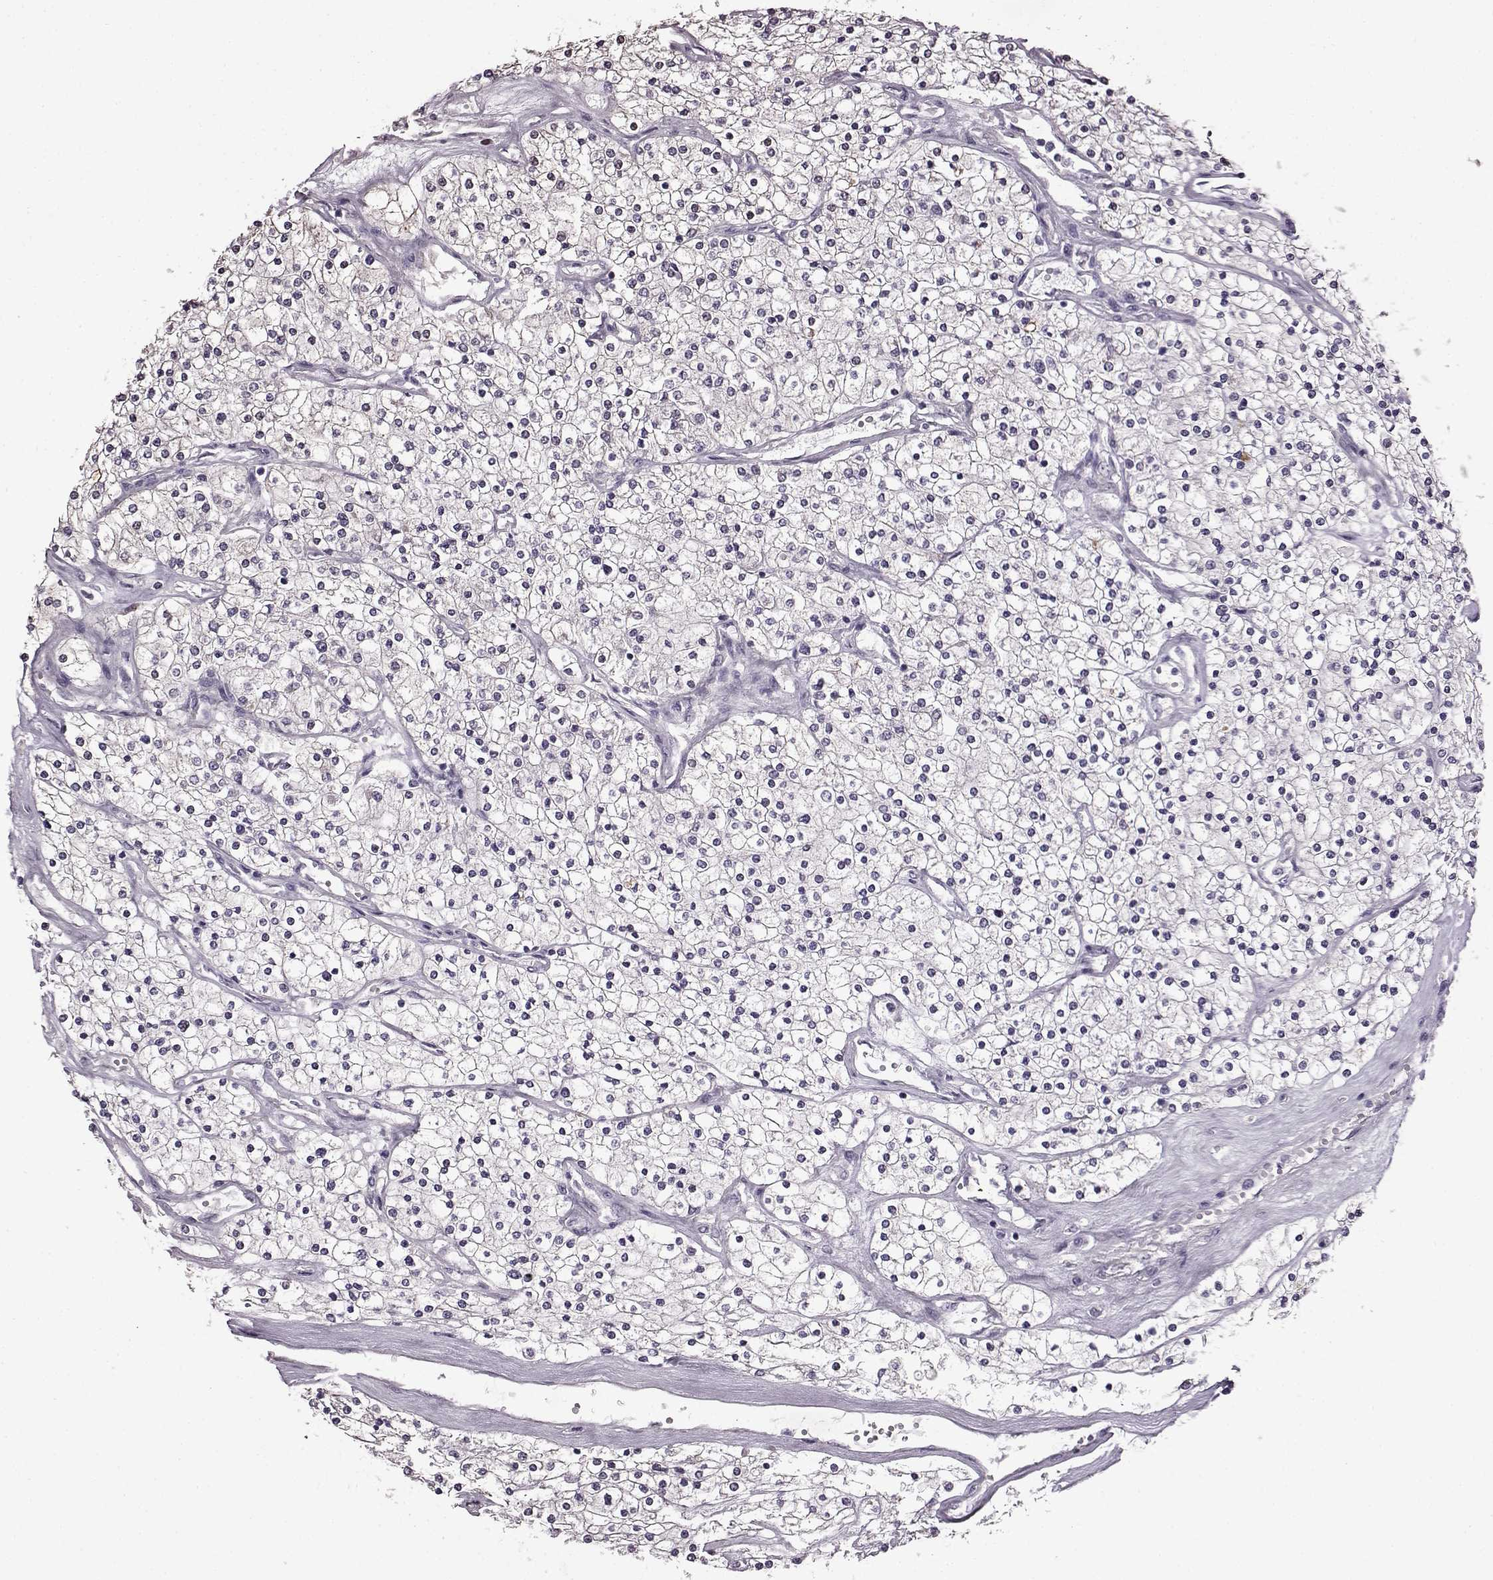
{"staining": {"intensity": "negative", "quantity": "none", "location": "none"}, "tissue": "renal cancer", "cell_type": "Tumor cells", "image_type": "cancer", "snomed": [{"axis": "morphology", "description": "Adenocarcinoma, NOS"}, {"axis": "topography", "description": "Kidney"}], "caption": "Protein analysis of renal cancer demonstrates no significant staining in tumor cells.", "gene": "EDDM3B", "patient": {"sex": "male", "age": 80}}